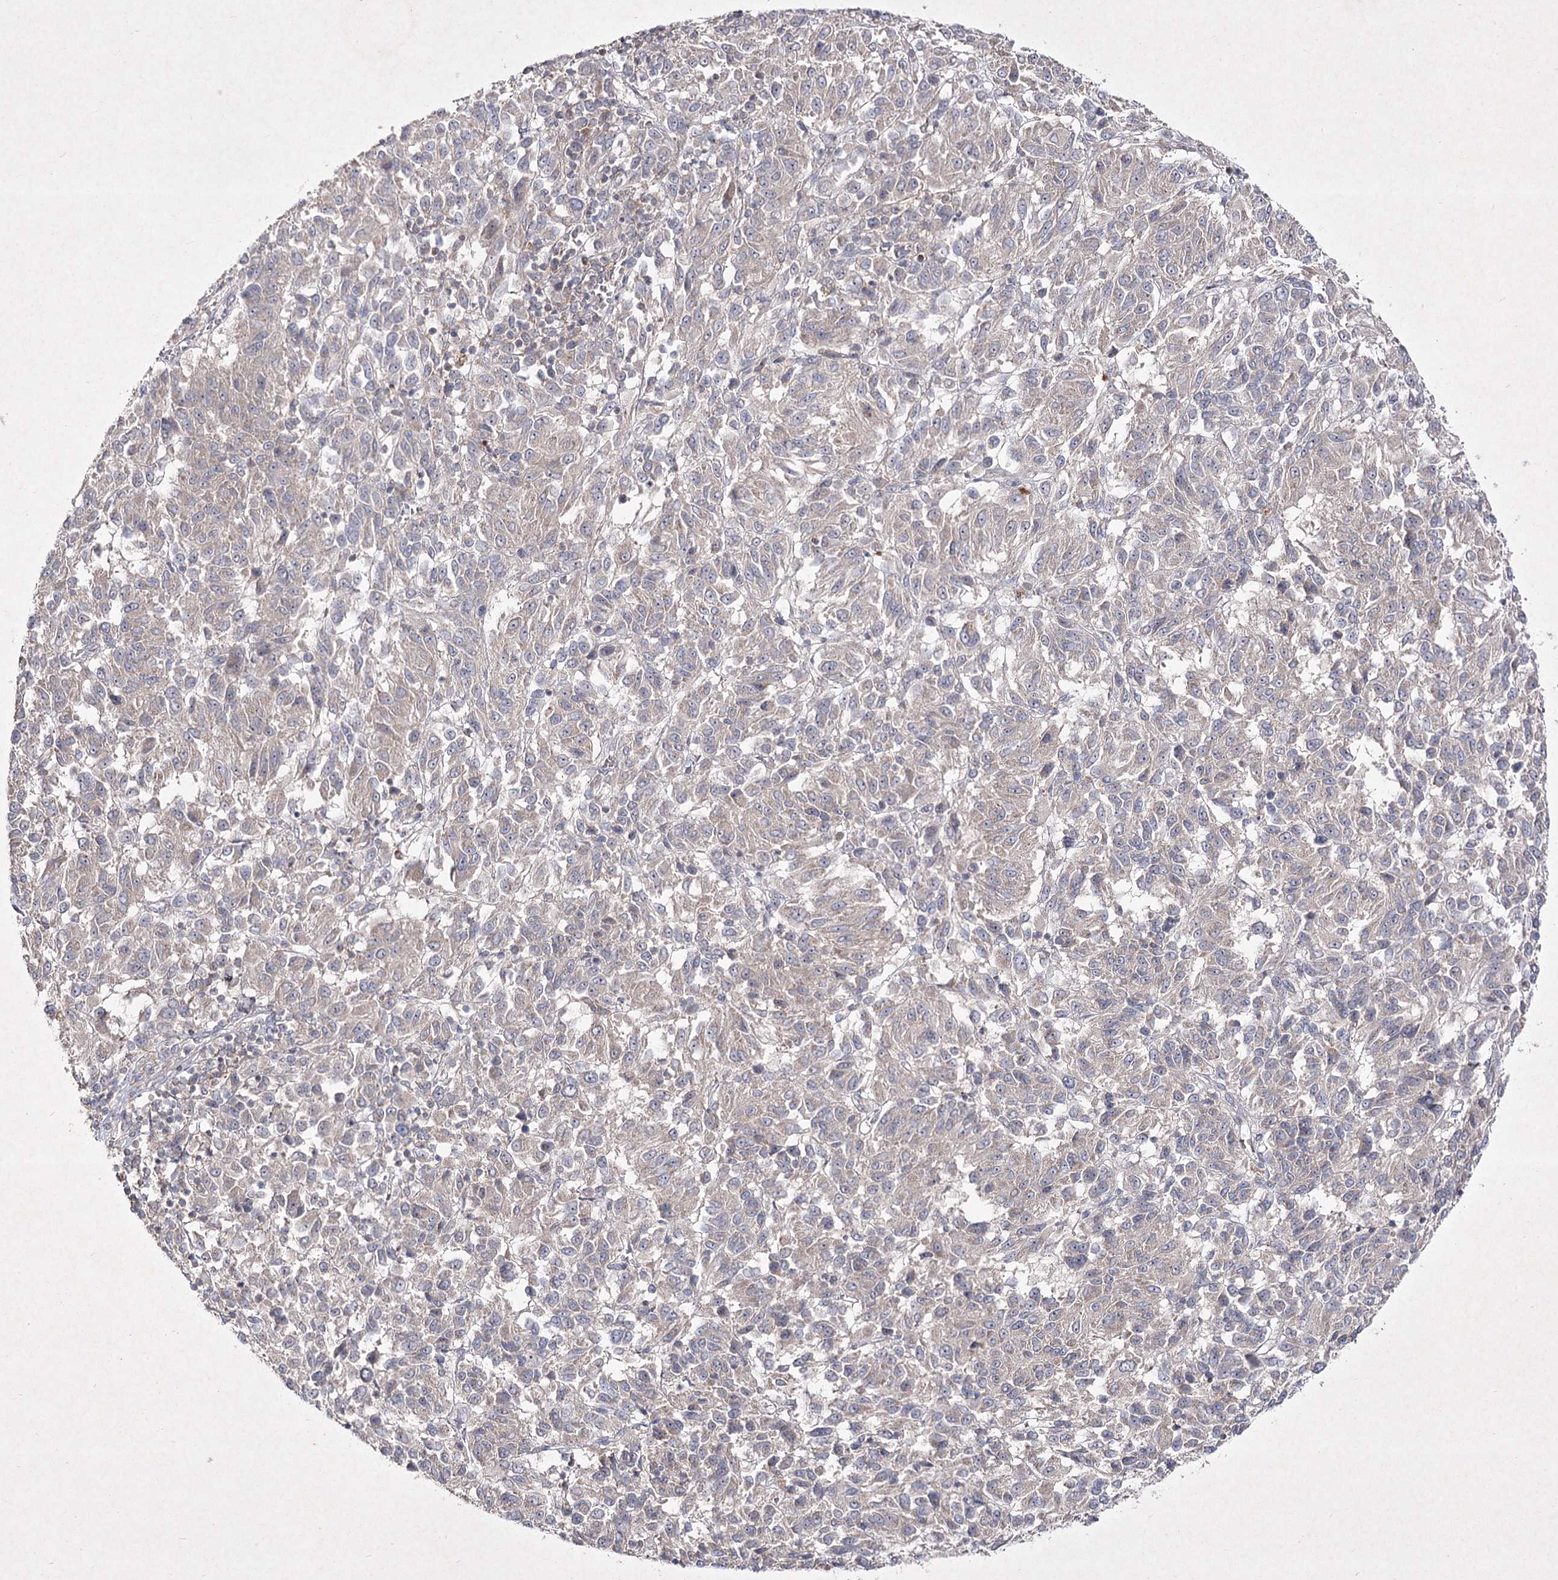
{"staining": {"intensity": "weak", "quantity": "25%-75%", "location": "cytoplasmic/membranous"}, "tissue": "melanoma", "cell_type": "Tumor cells", "image_type": "cancer", "snomed": [{"axis": "morphology", "description": "Malignant melanoma, Metastatic site"}, {"axis": "topography", "description": "Lung"}], "caption": "Tumor cells exhibit weak cytoplasmic/membranous staining in approximately 25%-75% of cells in melanoma. The protein of interest is stained brown, and the nuclei are stained in blue (DAB (3,3'-diaminobenzidine) IHC with brightfield microscopy, high magnification).", "gene": "CIB2", "patient": {"sex": "male", "age": 64}}